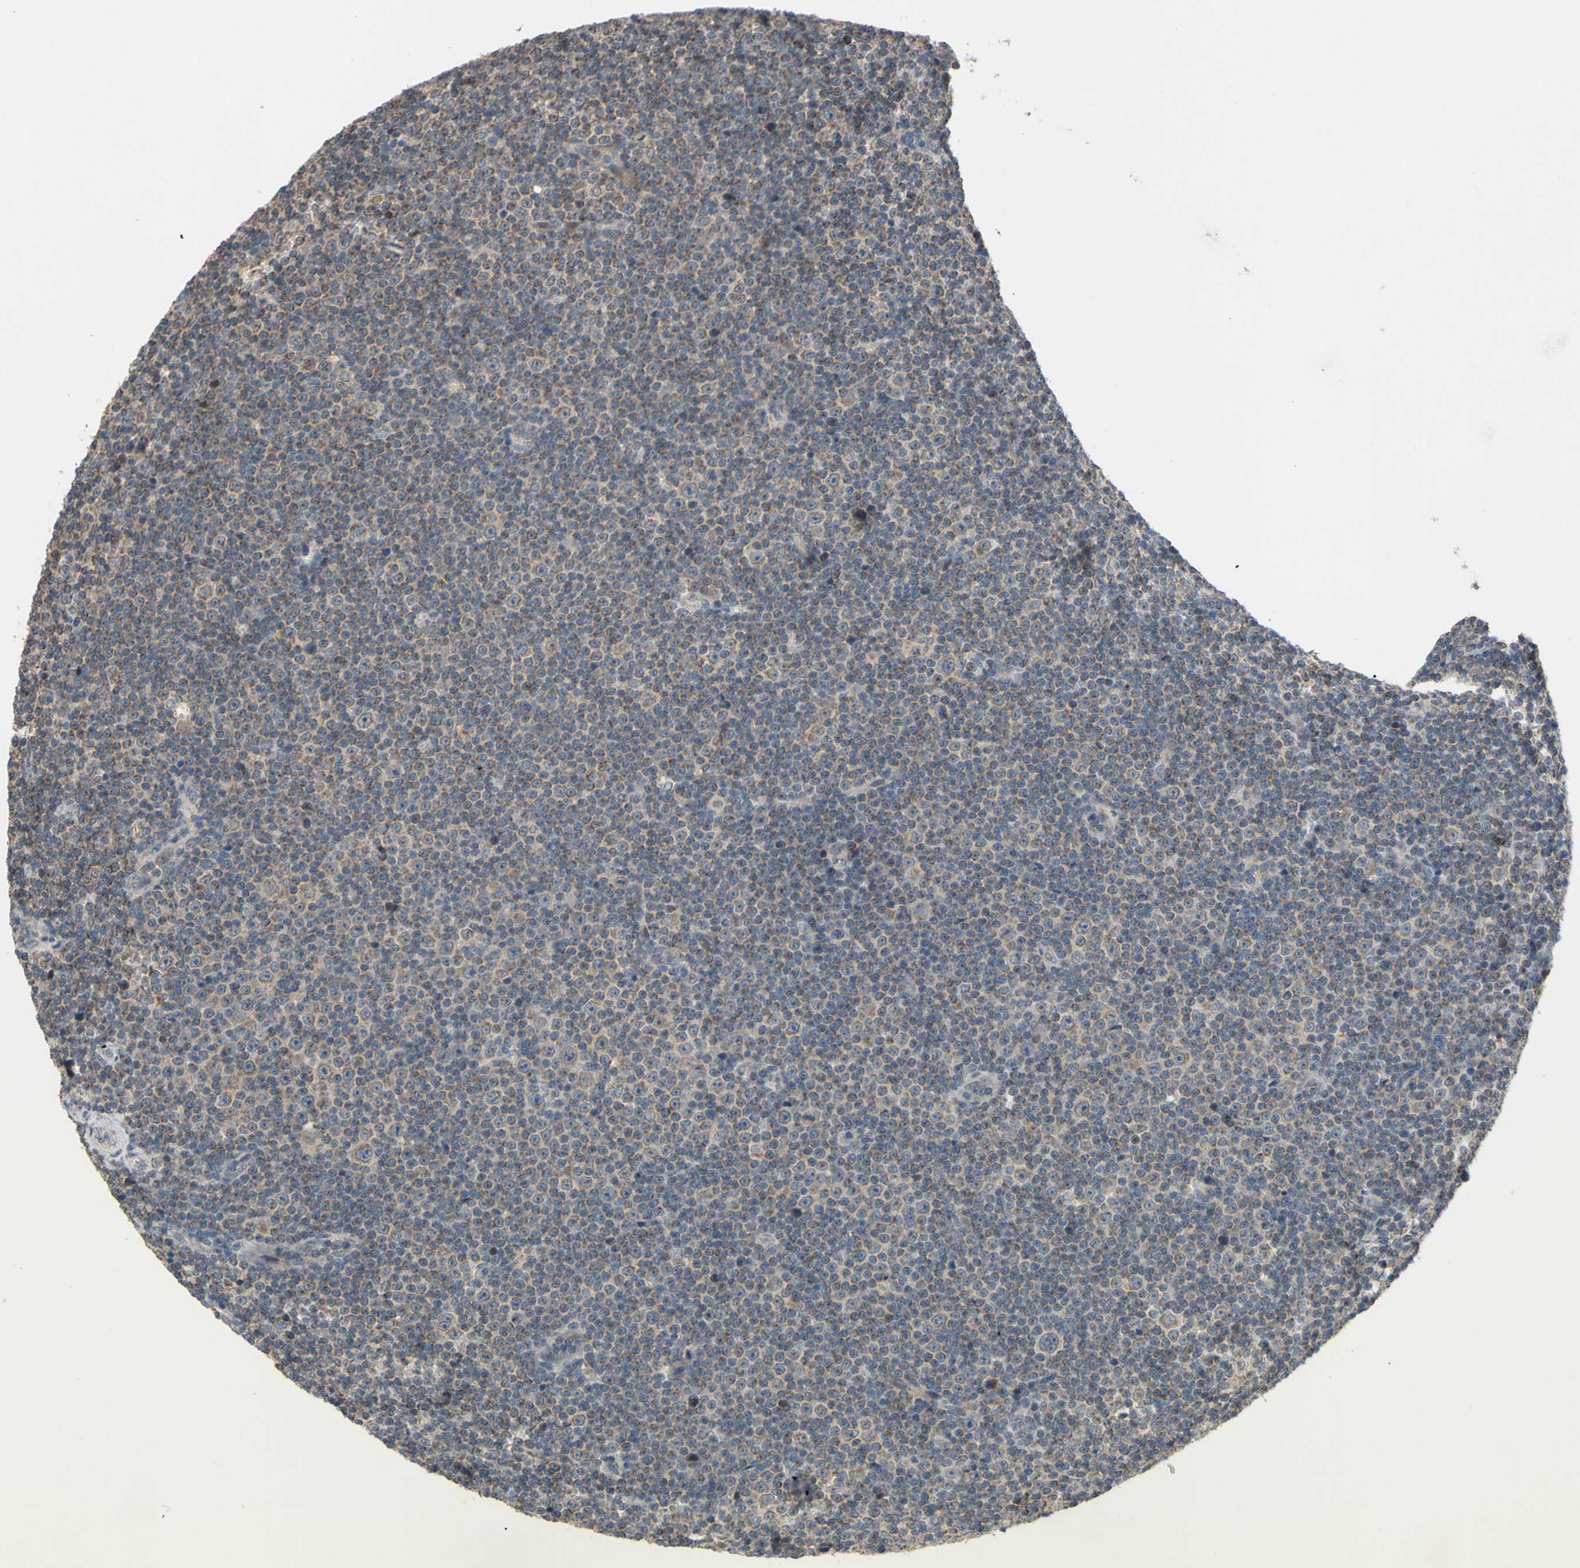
{"staining": {"intensity": "weak", "quantity": ">75%", "location": "cytoplasmic/membranous"}, "tissue": "lymphoma", "cell_type": "Tumor cells", "image_type": "cancer", "snomed": [{"axis": "morphology", "description": "Malignant lymphoma, non-Hodgkin's type, Low grade"}, {"axis": "topography", "description": "Lymph node"}], "caption": "Malignant lymphoma, non-Hodgkin's type (low-grade) stained for a protein (brown) shows weak cytoplasmic/membranous positive expression in approximately >75% of tumor cells.", "gene": "CD164", "patient": {"sex": "female", "age": 67}}